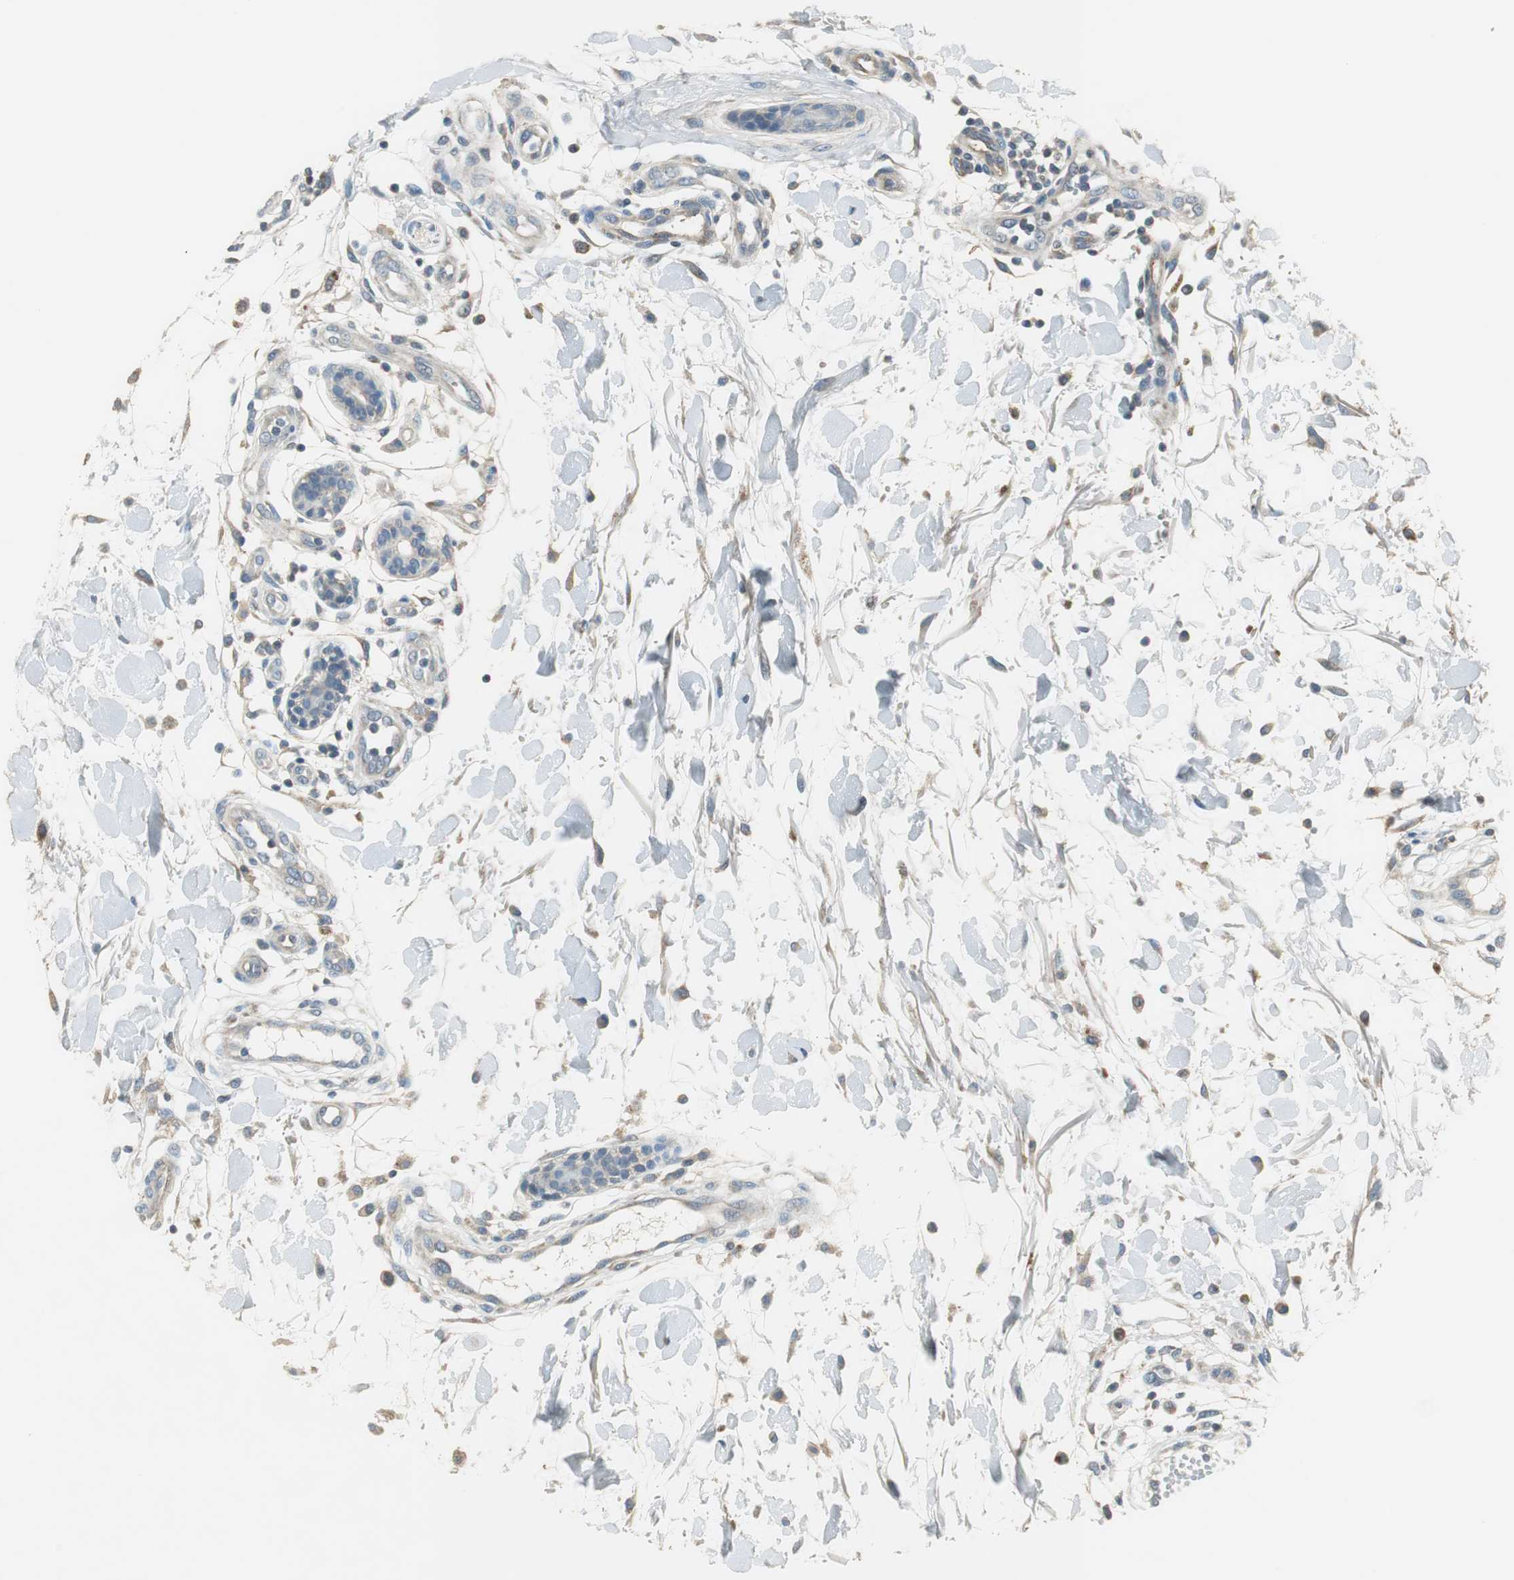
{"staining": {"intensity": "weak", "quantity": "<25%", "location": "cytoplasmic/membranous"}, "tissue": "melanoma", "cell_type": "Tumor cells", "image_type": "cancer", "snomed": [{"axis": "morphology", "description": "Malignant melanoma, NOS"}, {"axis": "topography", "description": "Skin"}], "caption": "DAB immunohistochemical staining of melanoma exhibits no significant expression in tumor cells.", "gene": "MSTO1", "patient": {"sex": "female", "age": 81}}